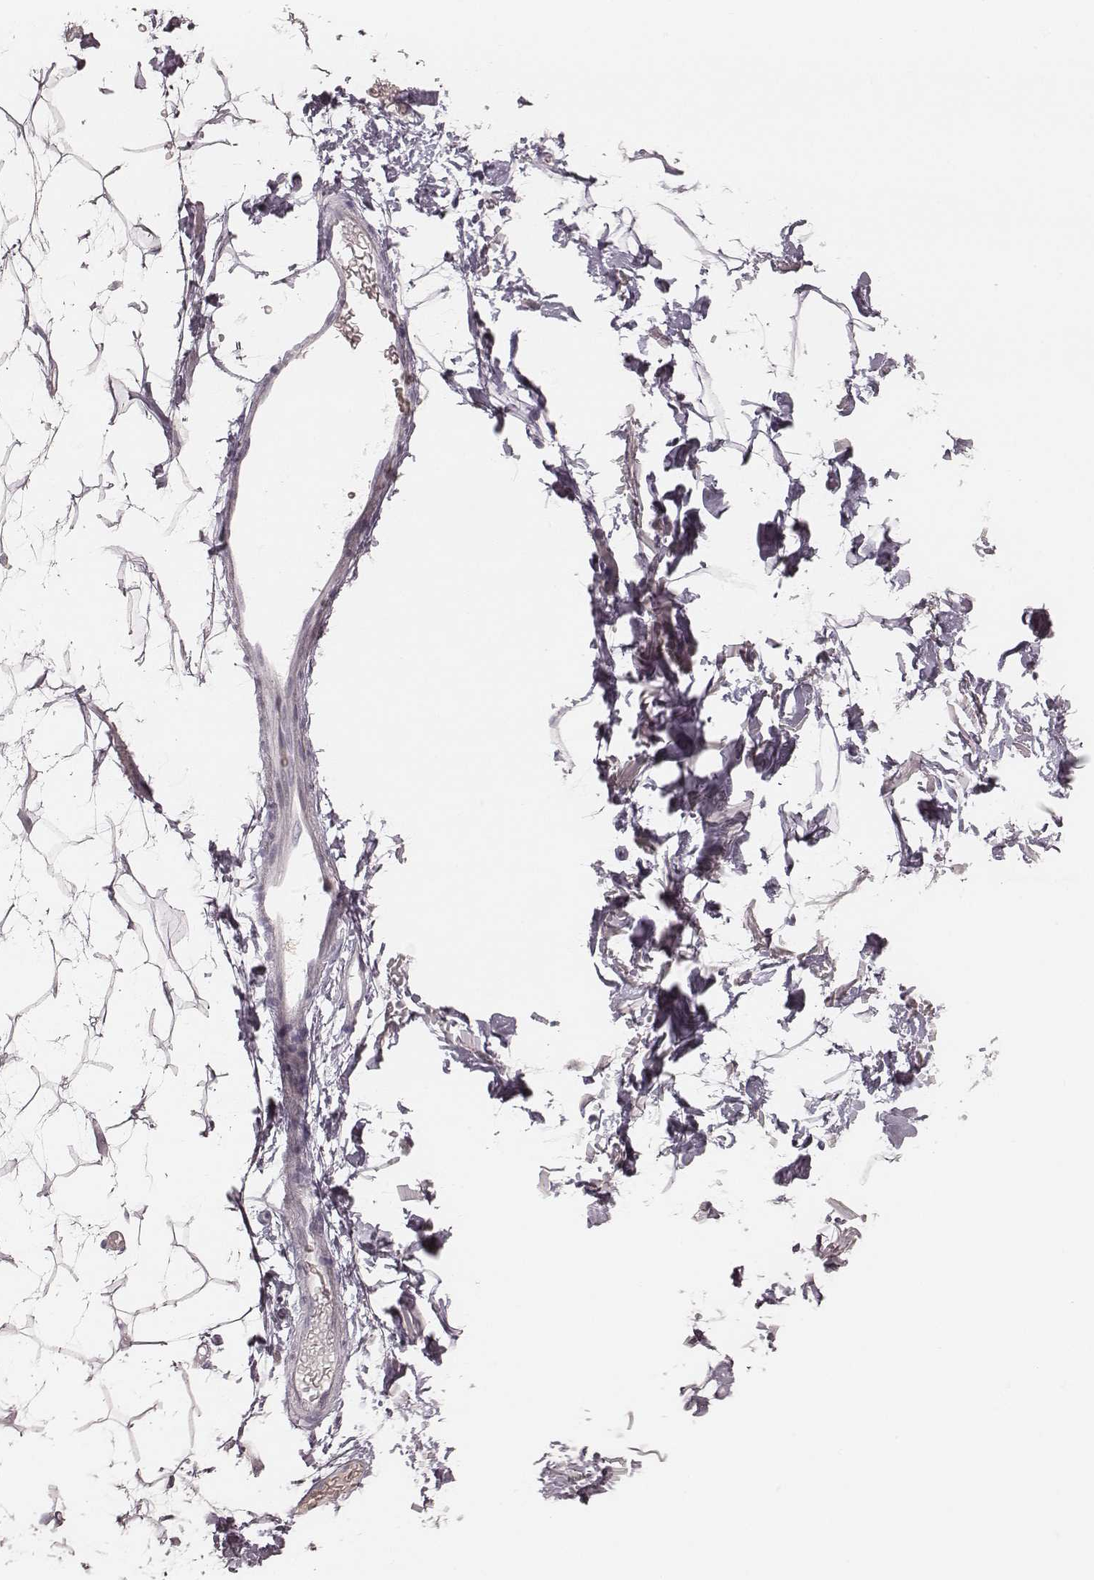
{"staining": {"intensity": "negative", "quantity": "none", "location": "none"}, "tissue": "adipose tissue", "cell_type": "Adipocytes", "image_type": "normal", "snomed": [{"axis": "morphology", "description": "Normal tissue, NOS"}, {"axis": "topography", "description": "Anal"}, {"axis": "topography", "description": "Peripheral nerve tissue"}], "caption": "Human adipose tissue stained for a protein using immunohistochemistry reveals no expression in adipocytes.", "gene": "SMIM24", "patient": {"sex": "male", "age": 78}}